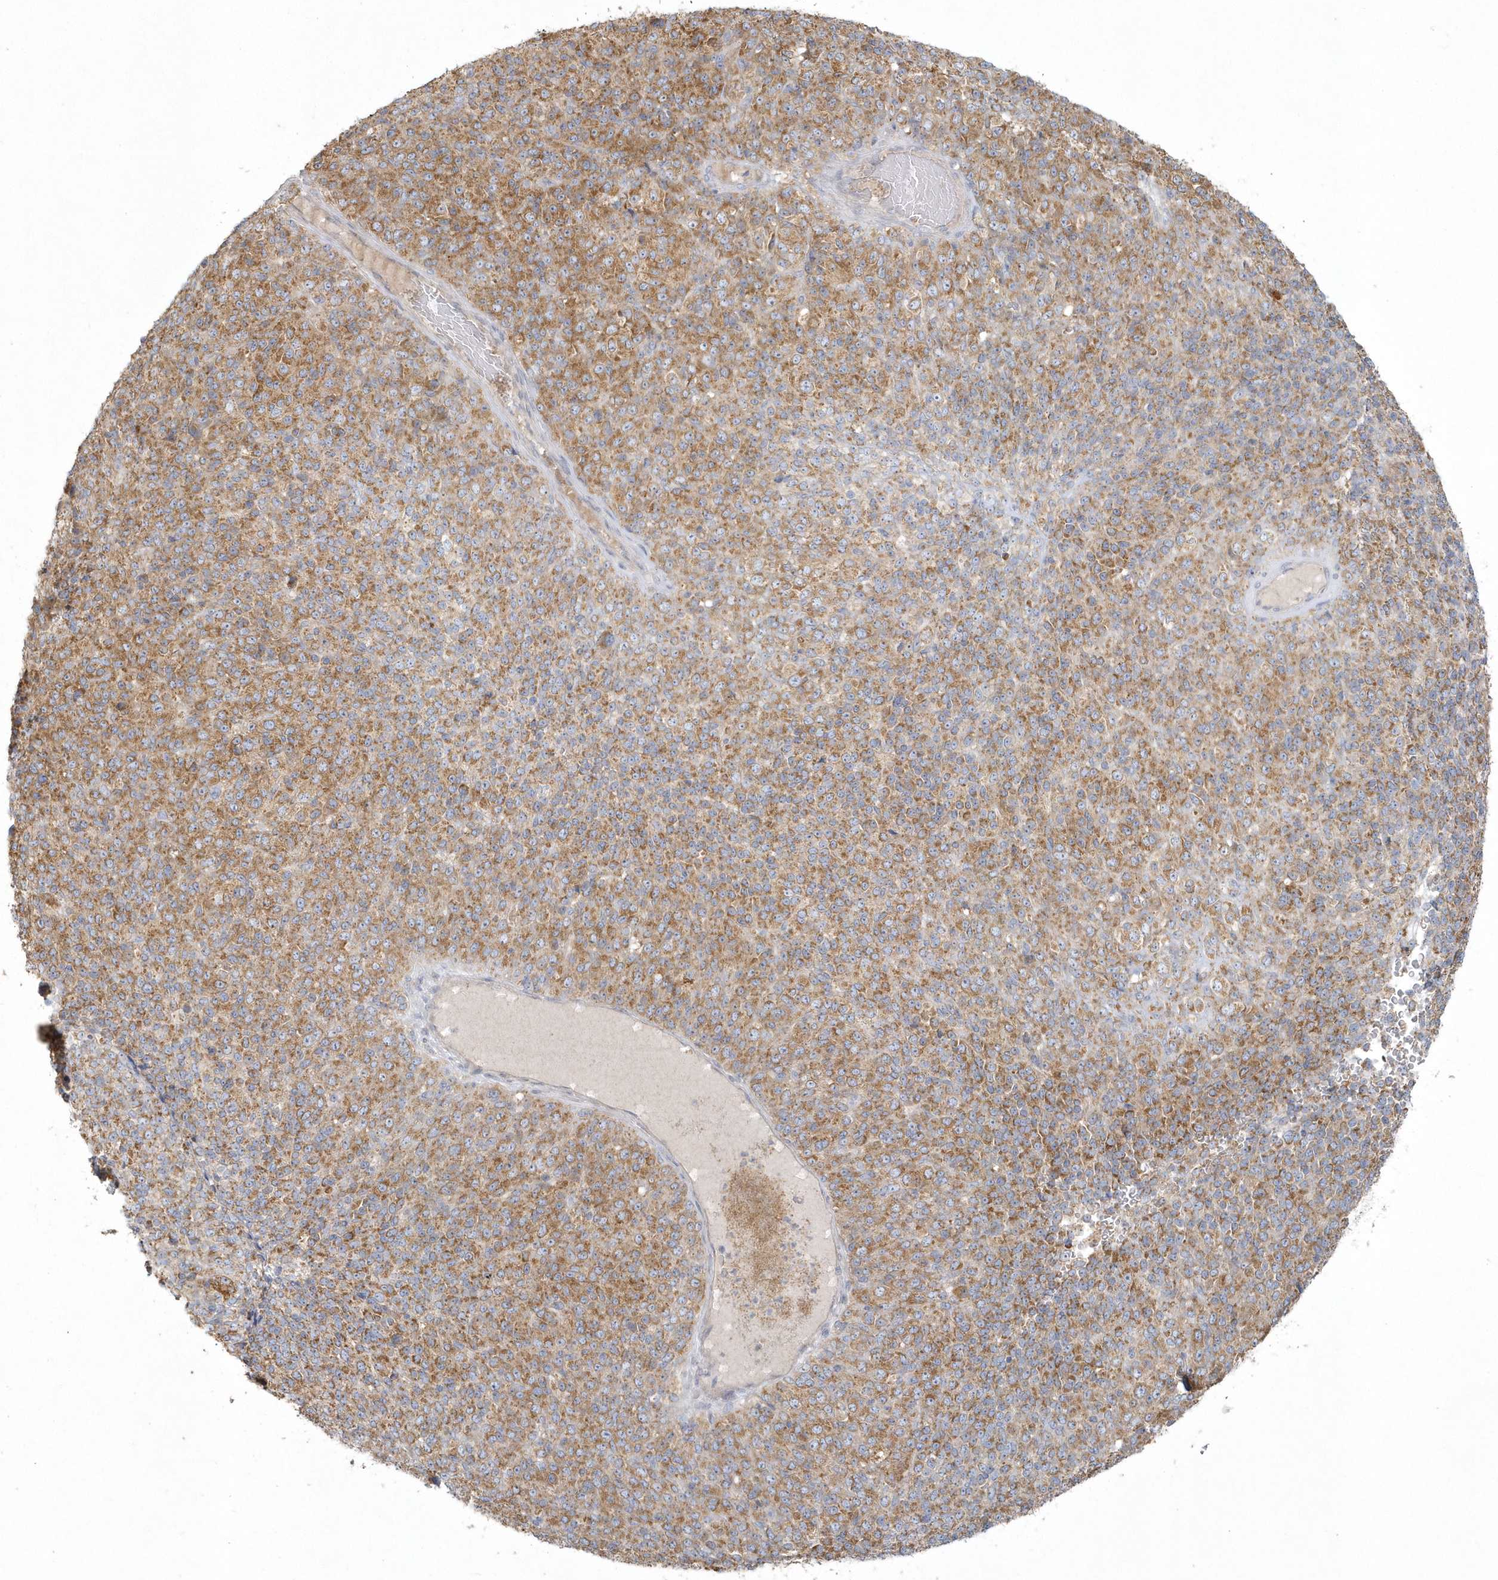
{"staining": {"intensity": "moderate", "quantity": ">75%", "location": "cytoplasmic/membranous"}, "tissue": "melanoma", "cell_type": "Tumor cells", "image_type": "cancer", "snomed": [{"axis": "morphology", "description": "Malignant melanoma, Metastatic site"}, {"axis": "topography", "description": "Brain"}], "caption": "The photomicrograph displays a brown stain indicating the presence of a protein in the cytoplasmic/membranous of tumor cells in melanoma.", "gene": "BLTP3A", "patient": {"sex": "female", "age": 56}}